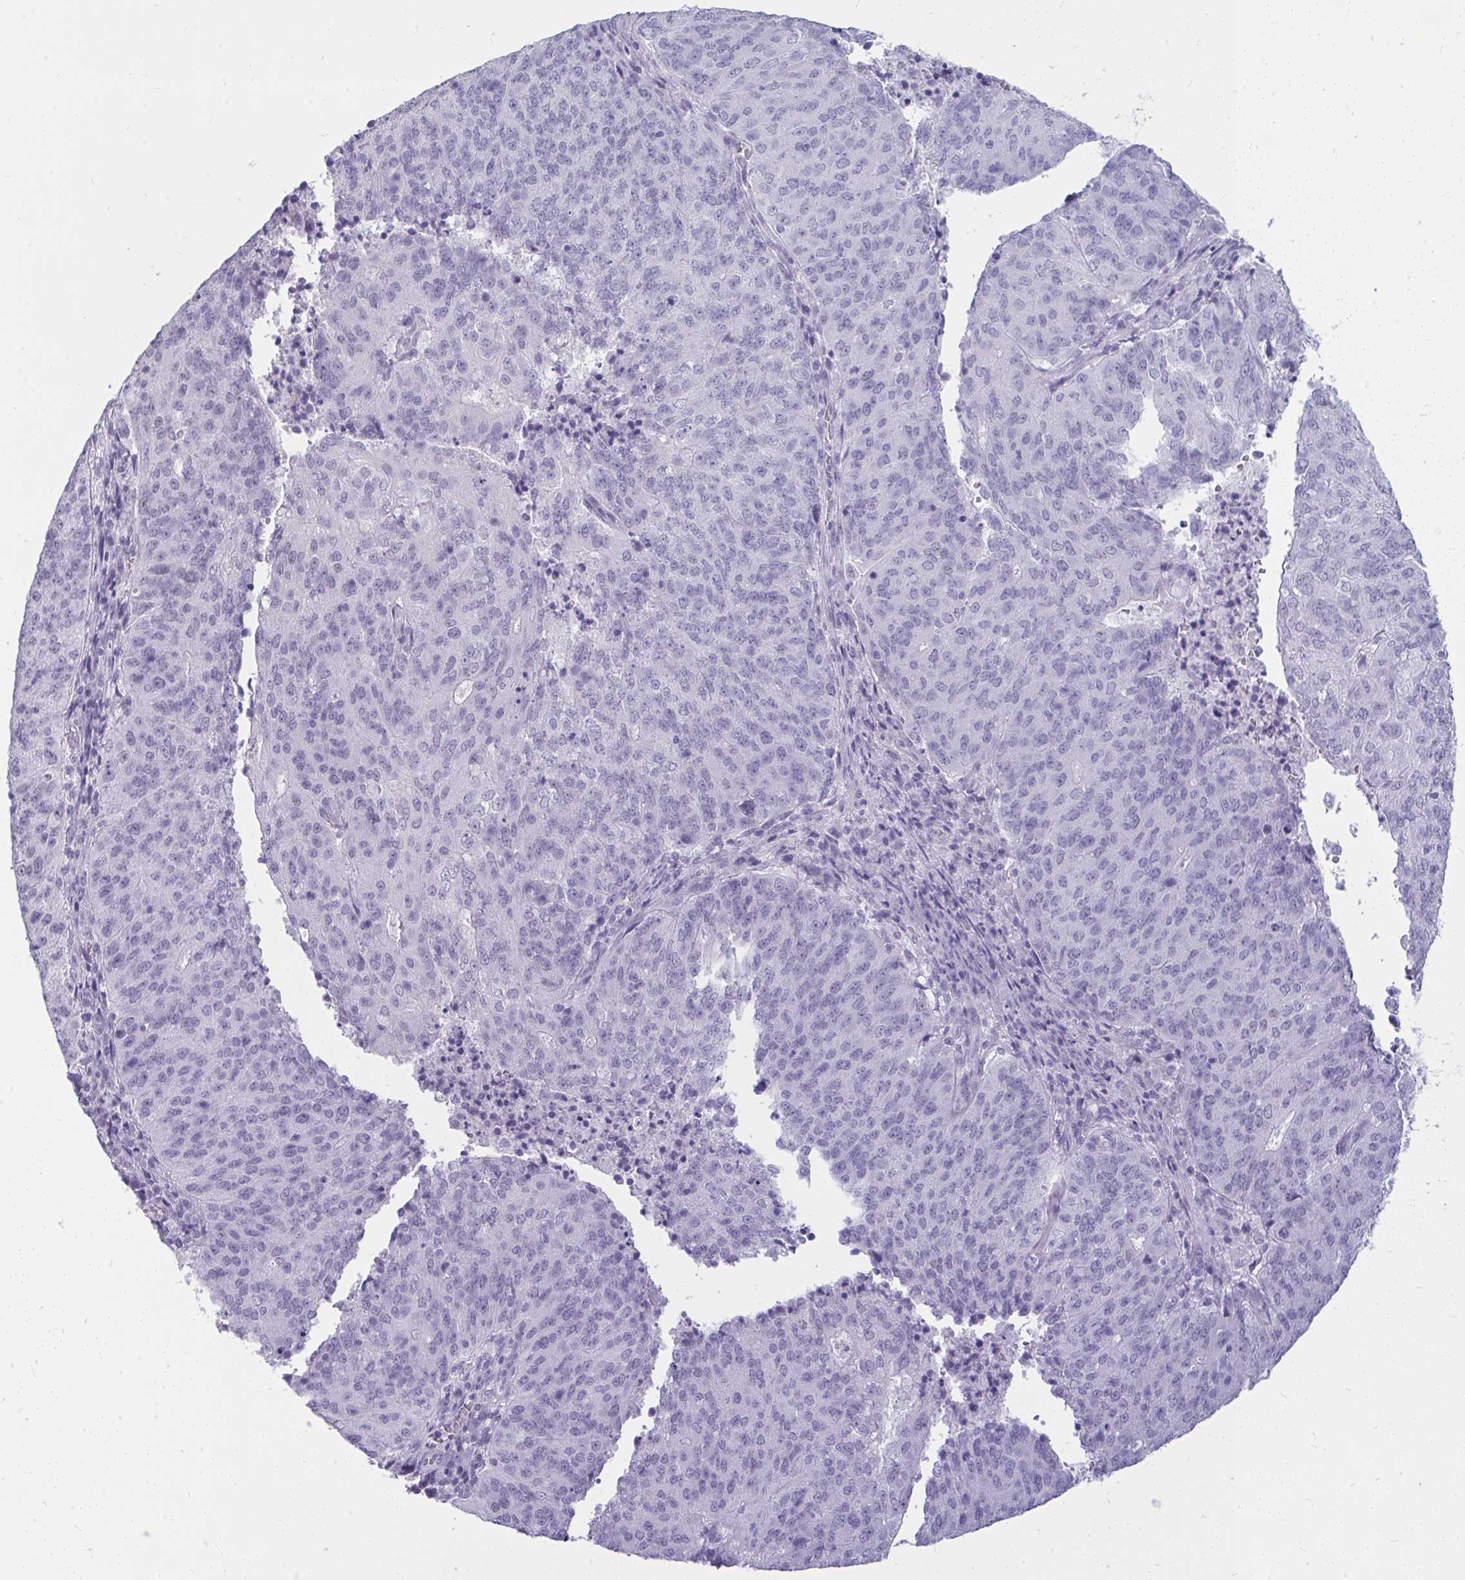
{"staining": {"intensity": "negative", "quantity": "none", "location": "none"}, "tissue": "endometrial cancer", "cell_type": "Tumor cells", "image_type": "cancer", "snomed": [{"axis": "morphology", "description": "Adenocarcinoma, NOS"}, {"axis": "topography", "description": "Endometrium"}], "caption": "Human endometrial cancer stained for a protein using IHC demonstrates no staining in tumor cells.", "gene": "PRM2", "patient": {"sex": "female", "age": 82}}